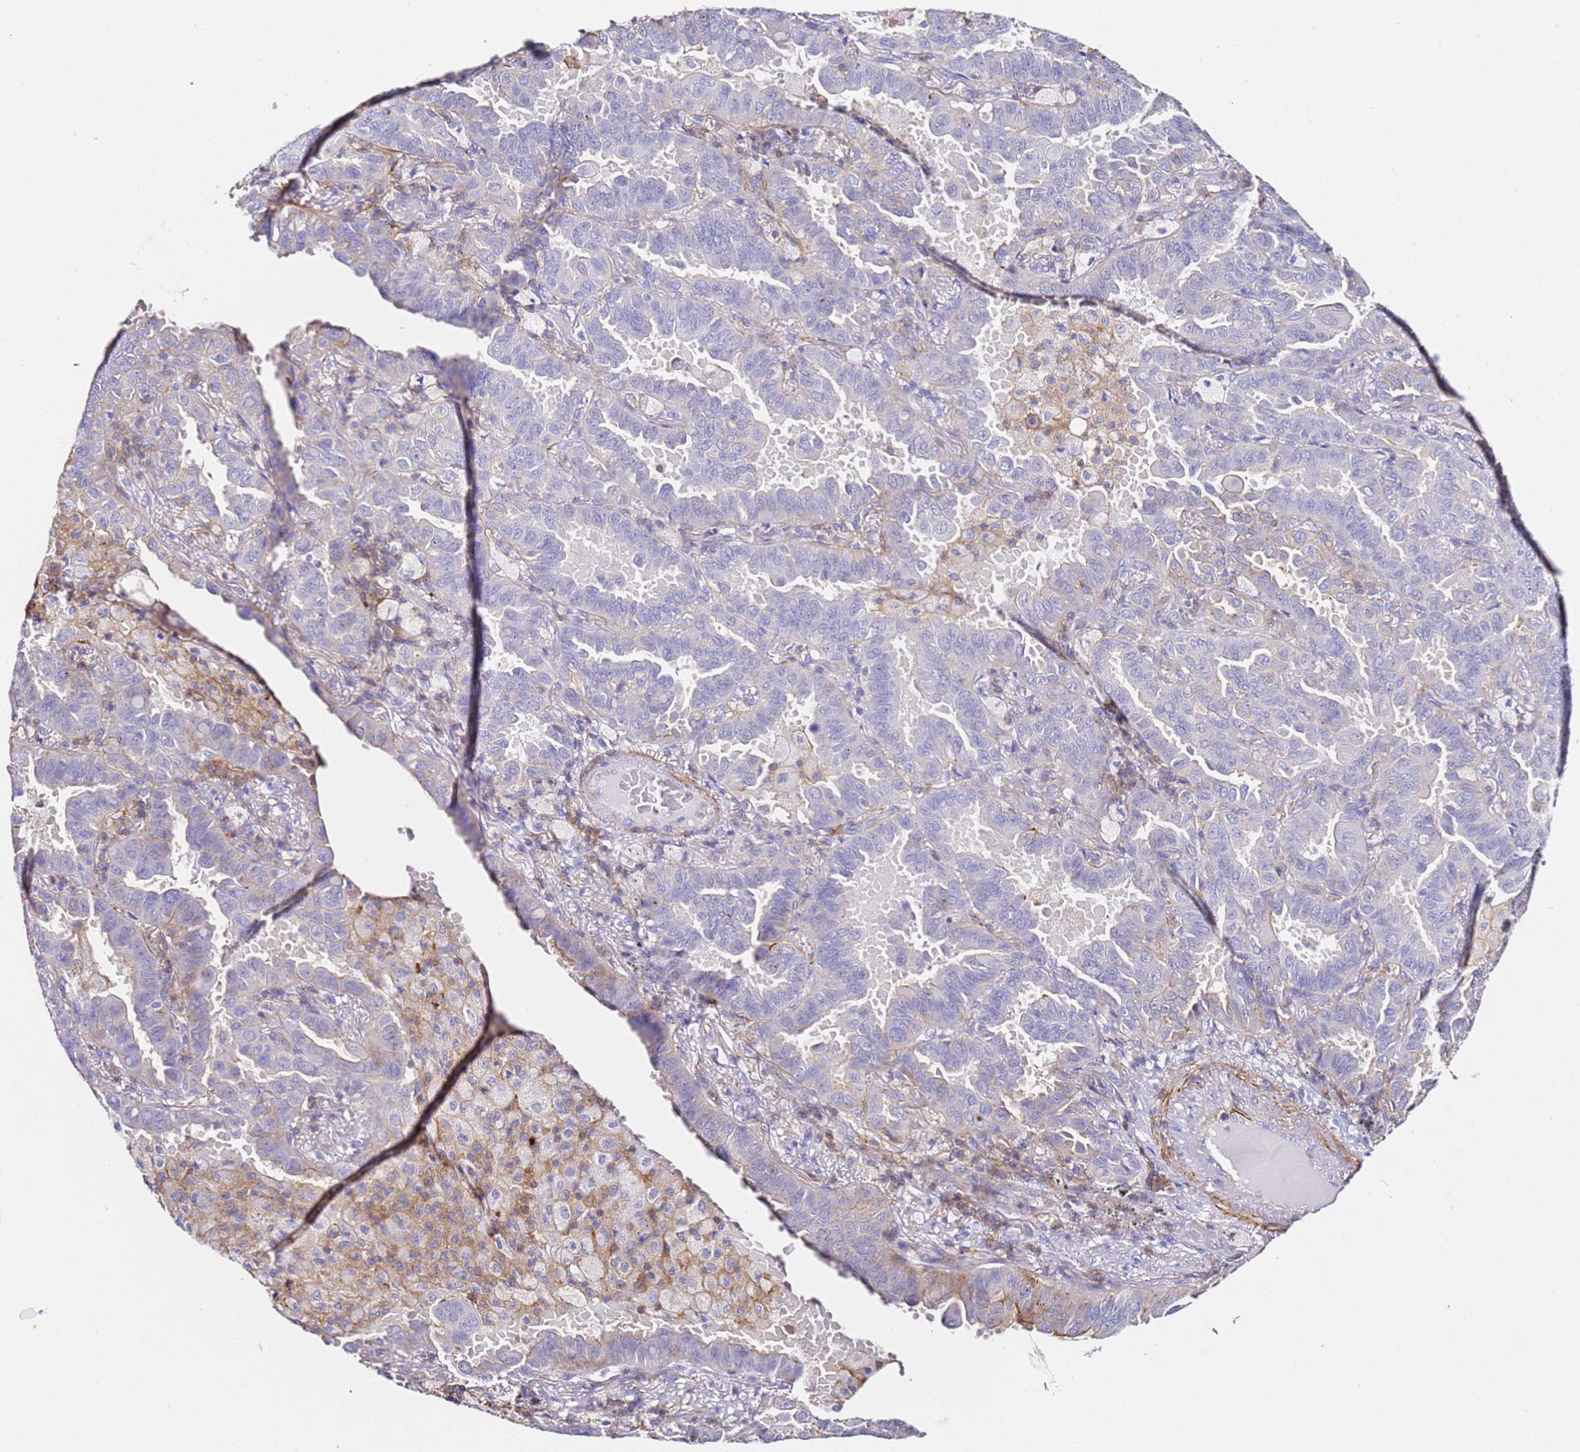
{"staining": {"intensity": "negative", "quantity": "none", "location": "none"}, "tissue": "lung cancer", "cell_type": "Tumor cells", "image_type": "cancer", "snomed": [{"axis": "morphology", "description": "Adenocarcinoma, NOS"}, {"axis": "topography", "description": "Lung"}], "caption": "High power microscopy image of an immunohistochemistry (IHC) histopathology image of lung adenocarcinoma, revealing no significant staining in tumor cells. (Brightfield microscopy of DAB (3,3'-diaminobenzidine) IHC at high magnification).", "gene": "ZNF671", "patient": {"sex": "male", "age": 64}}